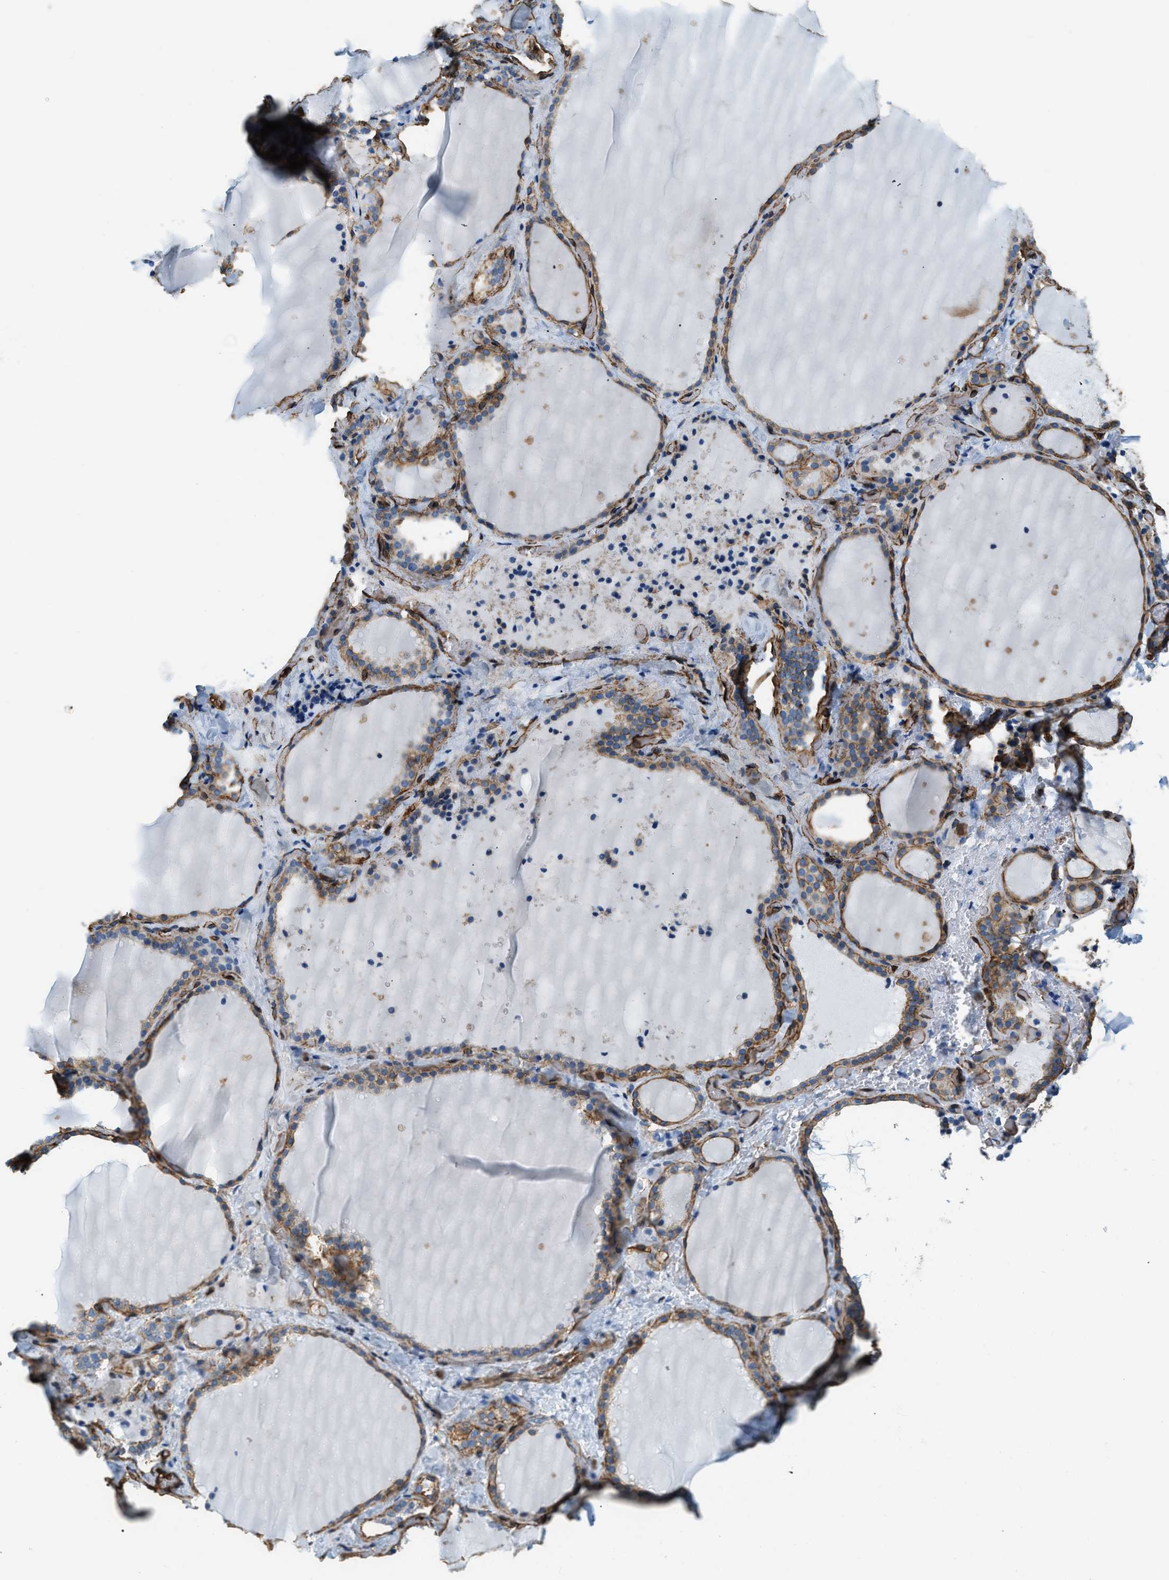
{"staining": {"intensity": "moderate", "quantity": ">75%", "location": "cytoplasmic/membranous"}, "tissue": "thyroid gland", "cell_type": "Glandular cells", "image_type": "normal", "snomed": [{"axis": "morphology", "description": "Normal tissue, NOS"}, {"axis": "topography", "description": "Thyroid gland"}], "caption": "Protein staining of normal thyroid gland exhibits moderate cytoplasmic/membranous expression in about >75% of glandular cells. (brown staining indicates protein expression, while blue staining denotes nuclei).", "gene": "TMEM43", "patient": {"sex": "female", "age": 22}}